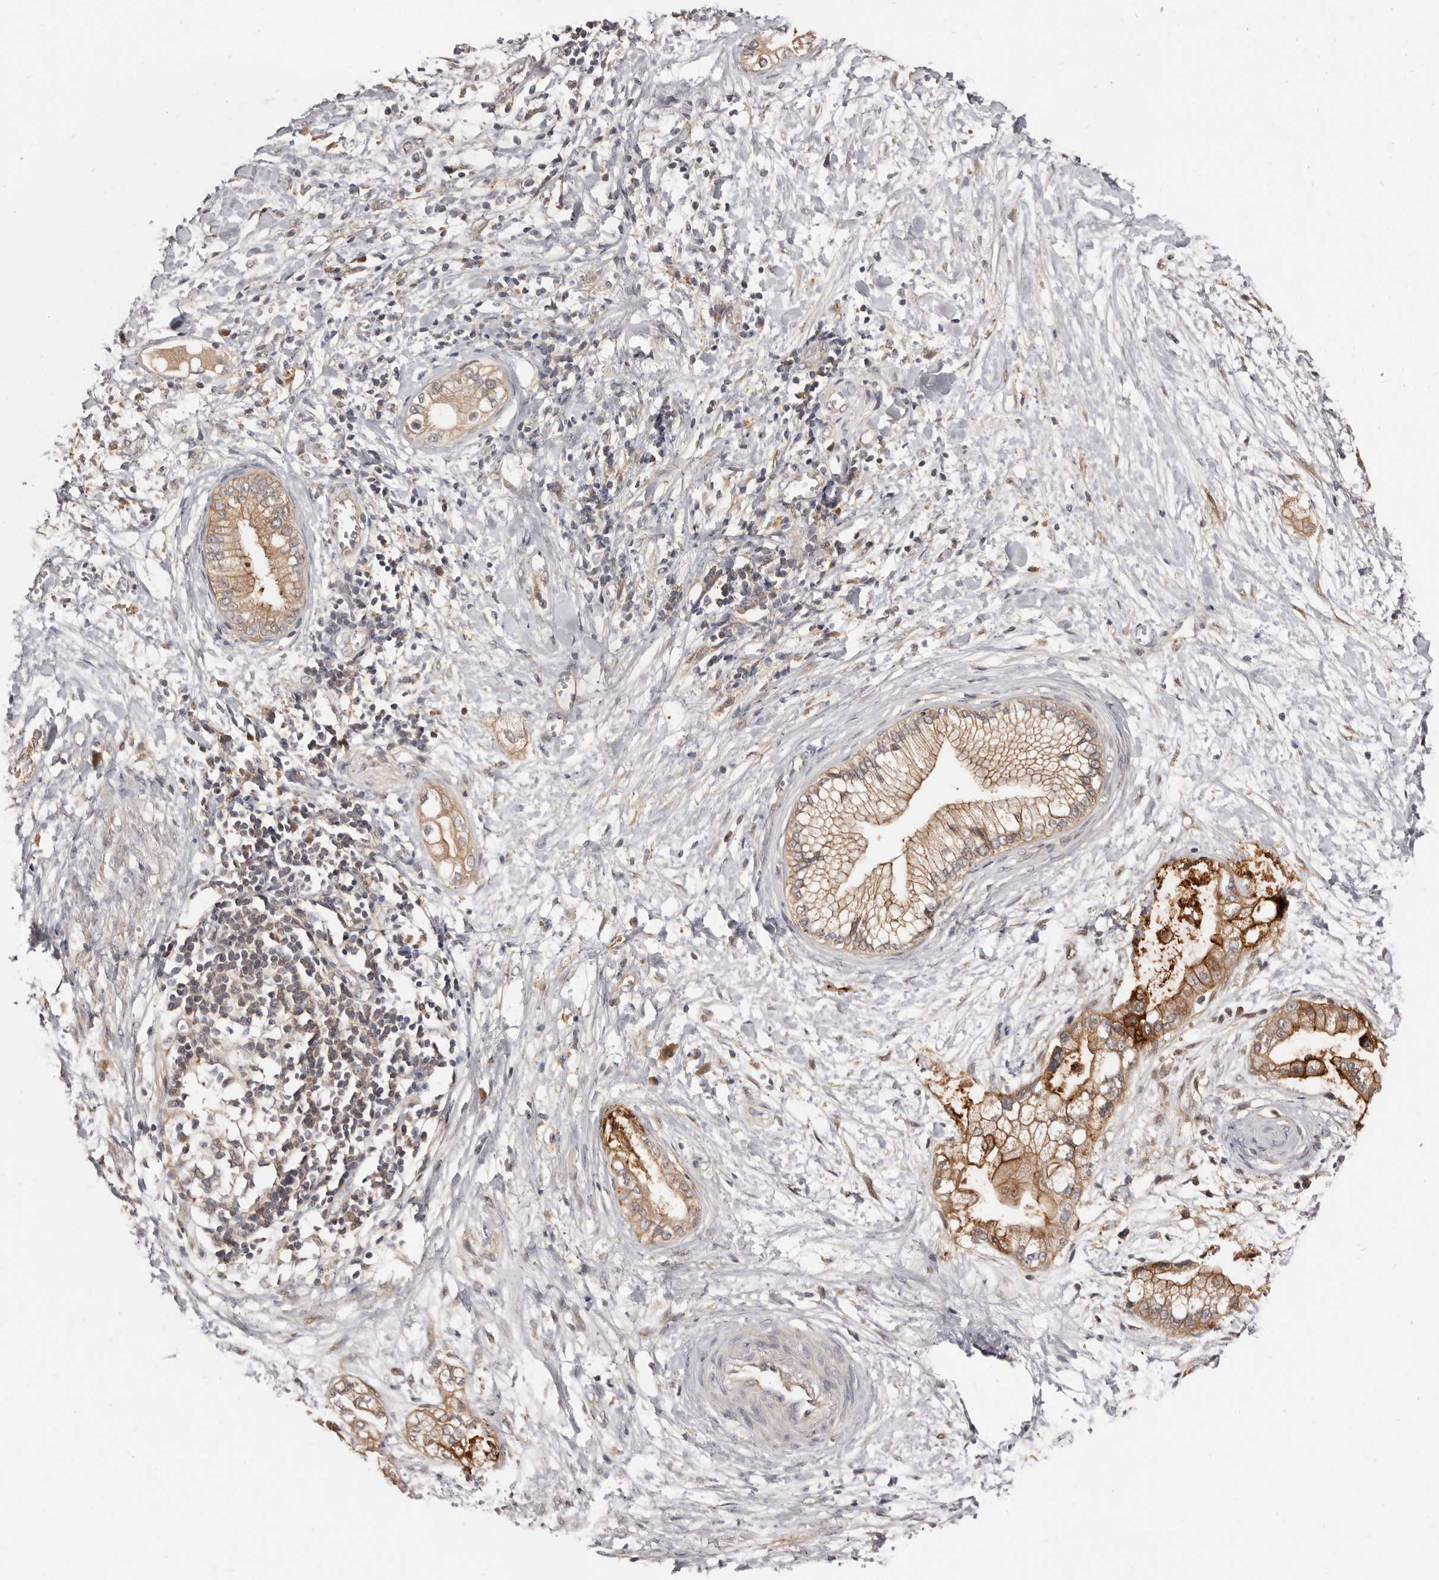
{"staining": {"intensity": "moderate", "quantity": ">75%", "location": "cytoplasmic/membranous"}, "tissue": "pancreatic cancer", "cell_type": "Tumor cells", "image_type": "cancer", "snomed": [{"axis": "morphology", "description": "Adenocarcinoma, NOS"}, {"axis": "topography", "description": "Pancreas"}], "caption": "Immunohistochemical staining of human pancreatic cancer displays medium levels of moderate cytoplasmic/membranous protein positivity in approximately >75% of tumor cells. The protein of interest is shown in brown color, while the nuclei are stained blue.", "gene": "INAVA", "patient": {"sex": "male", "age": 68}}